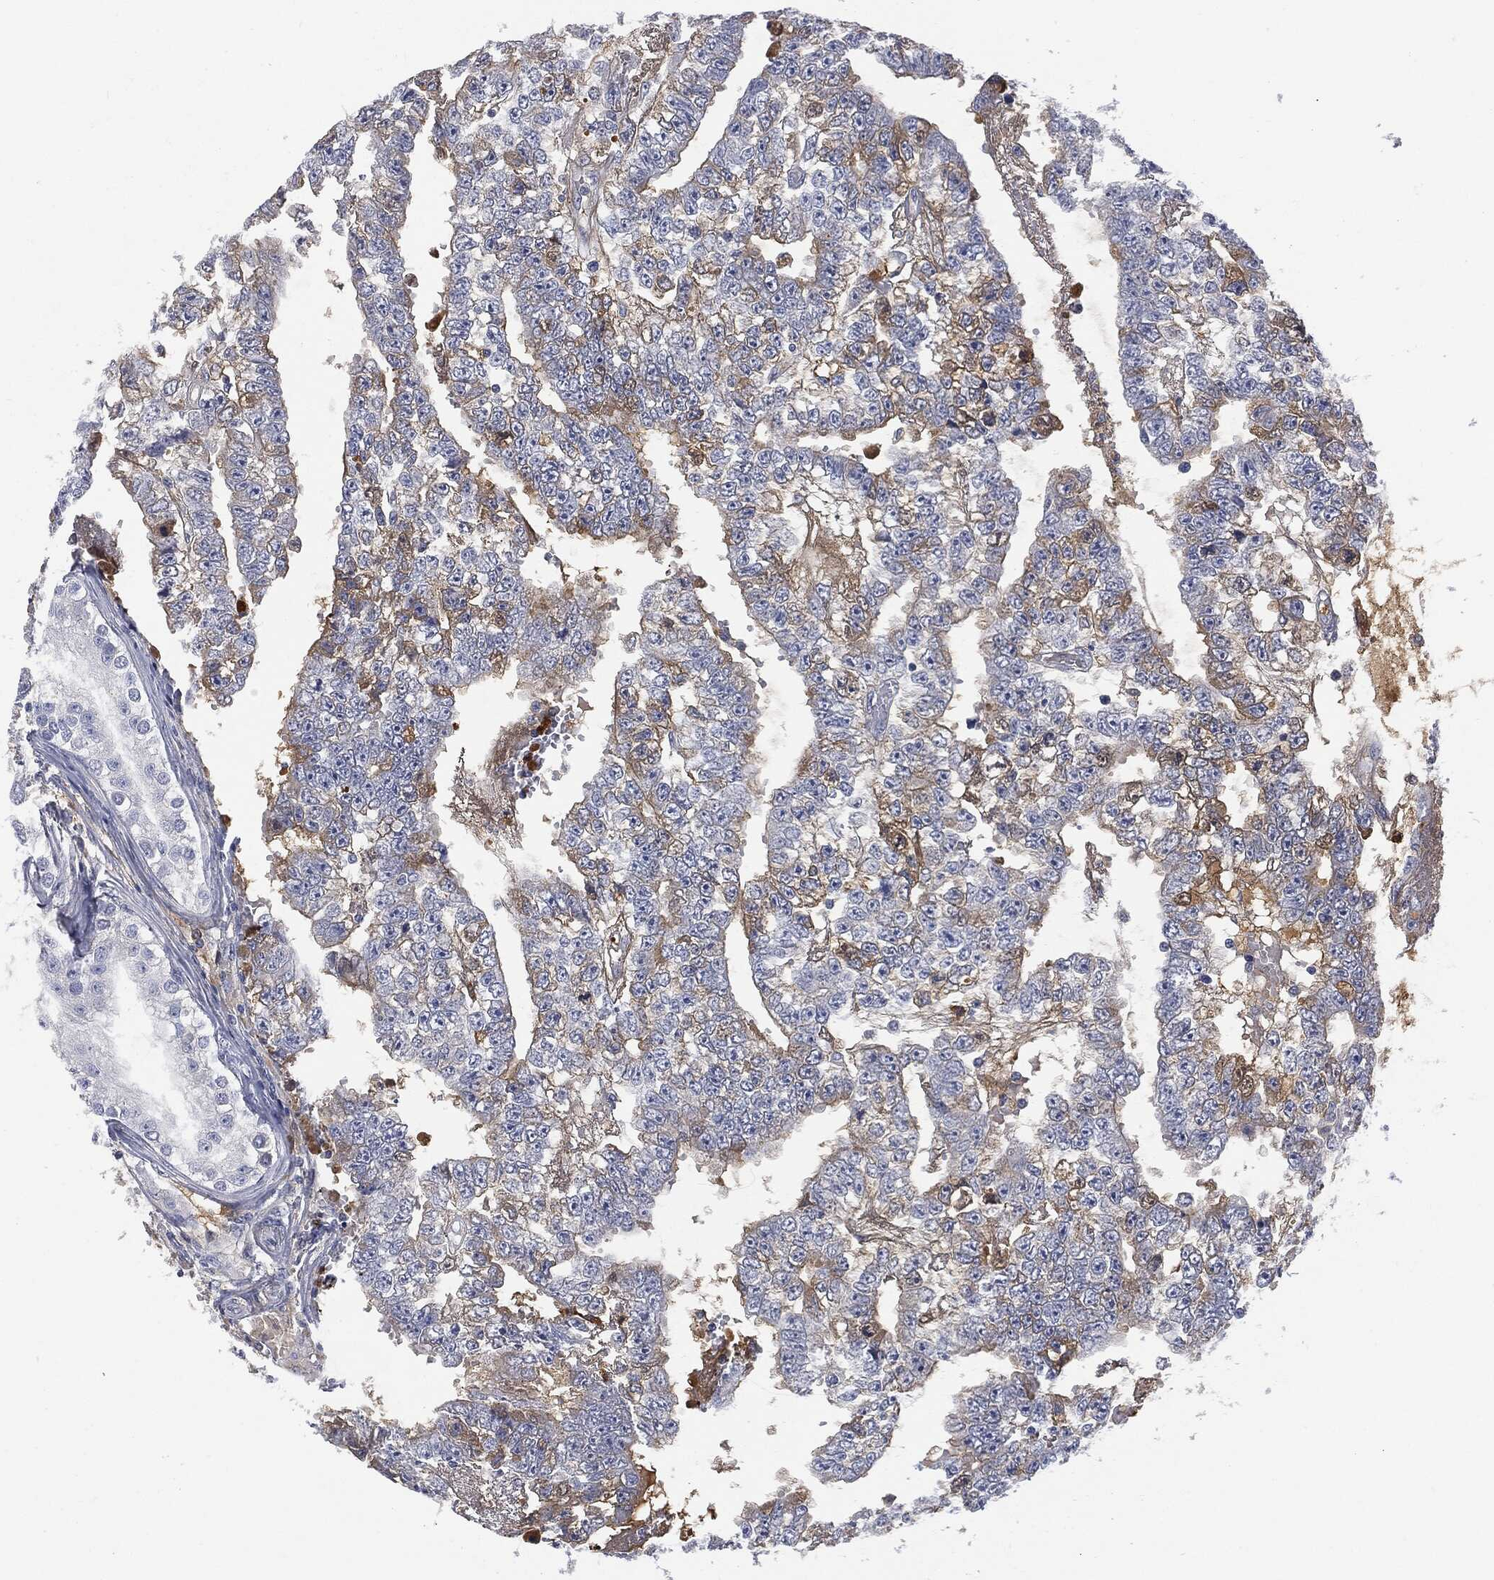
{"staining": {"intensity": "negative", "quantity": "none", "location": "none"}, "tissue": "testis cancer", "cell_type": "Tumor cells", "image_type": "cancer", "snomed": [{"axis": "morphology", "description": "Carcinoma, Embryonal, NOS"}, {"axis": "topography", "description": "Testis"}], "caption": "This is a photomicrograph of immunohistochemistry (IHC) staining of testis cancer (embryonal carcinoma), which shows no positivity in tumor cells.", "gene": "BTK", "patient": {"sex": "male", "age": 25}}